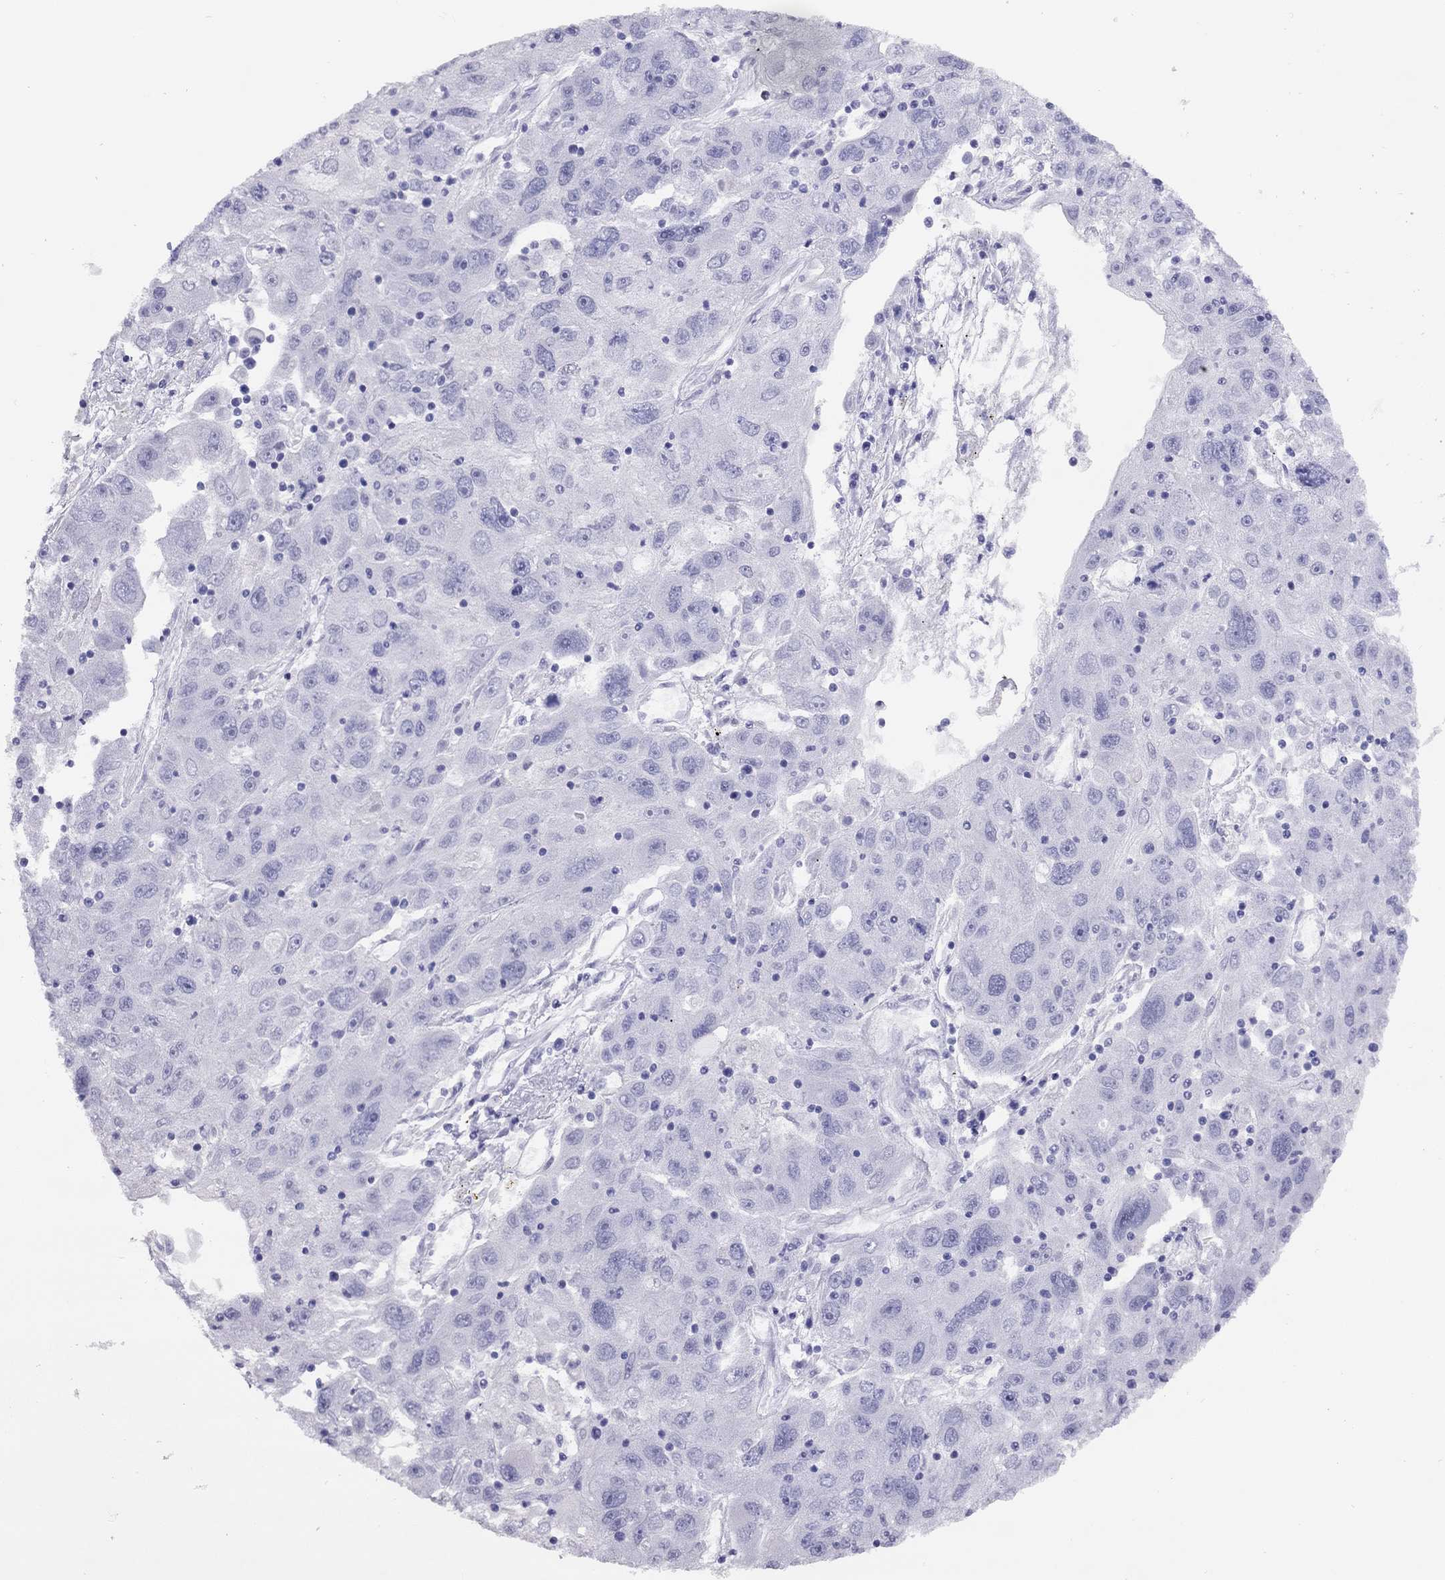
{"staining": {"intensity": "negative", "quantity": "none", "location": "none"}, "tissue": "stomach cancer", "cell_type": "Tumor cells", "image_type": "cancer", "snomed": [{"axis": "morphology", "description": "Adenocarcinoma, NOS"}, {"axis": "topography", "description": "Stomach"}], "caption": "This image is of stomach adenocarcinoma stained with immunohistochemistry to label a protein in brown with the nuclei are counter-stained blue. There is no expression in tumor cells. (Immunohistochemistry, brightfield microscopy, high magnification).", "gene": "LRIT2", "patient": {"sex": "male", "age": 56}}